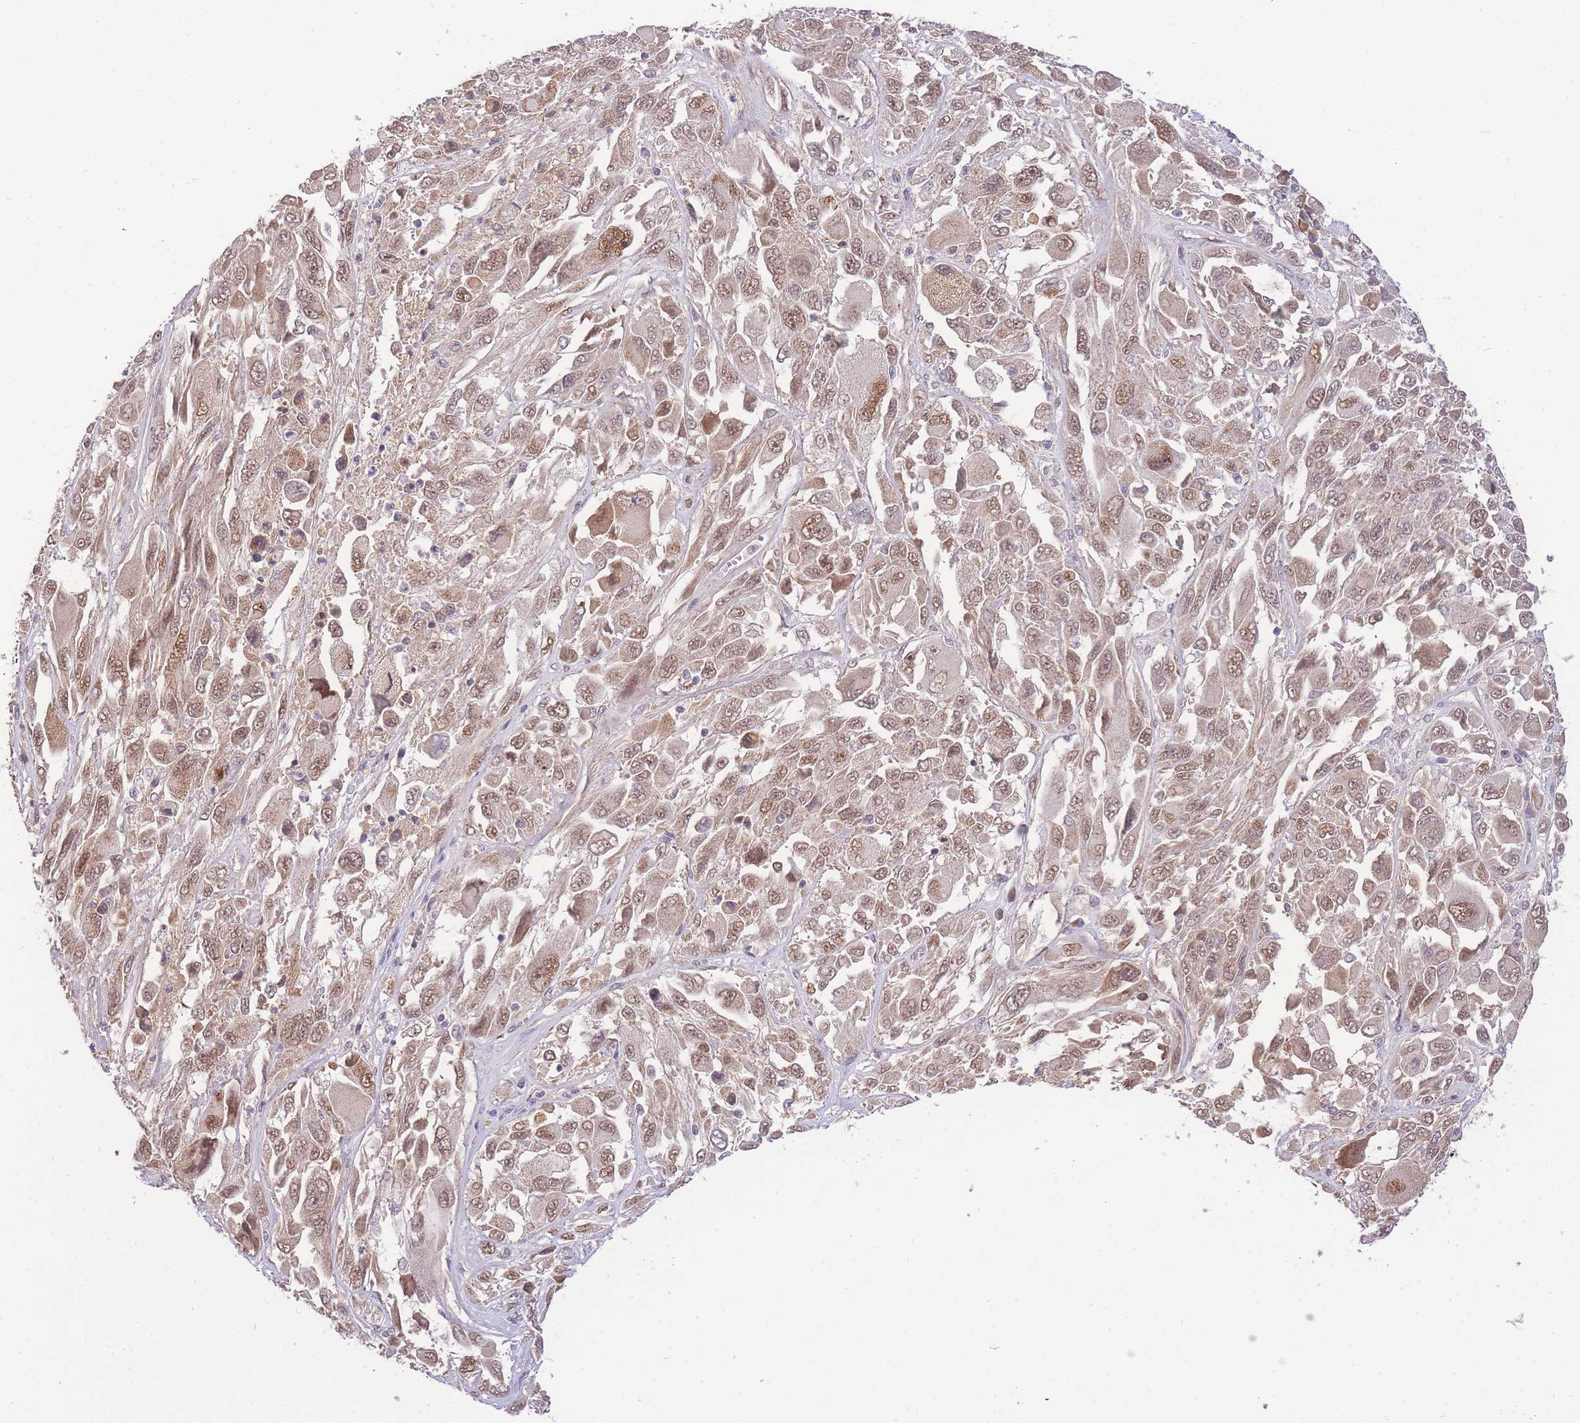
{"staining": {"intensity": "moderate", "quantity": ">75%", "location": "cytoplasmic/membranous,nuclear"}, "tissue": "melanoma", "cell_type": "Tumor cells", "image_type": "cancer", "snomed": [{"axis": "morphology", "description": "Malignant melanoma, NOS"}, {"axis": "topography", "description": "Skin"}], "caption": "Immunohistochemistry staining of melanoma, which shows medium levels of moderate cytoplasmic/membranous and nuclear staining in about >75% of tumor cells indicating moderate cytoplasmic/membranous and nuclear protein positivity. The staining was performed using DAB (3,3'-diaminobenzidine) (brown) for protein detection and nuclei were counterstained in hematoxylin (blue).", "gene": "PUS10", "patient": {"sex": "female", "age": 91}}